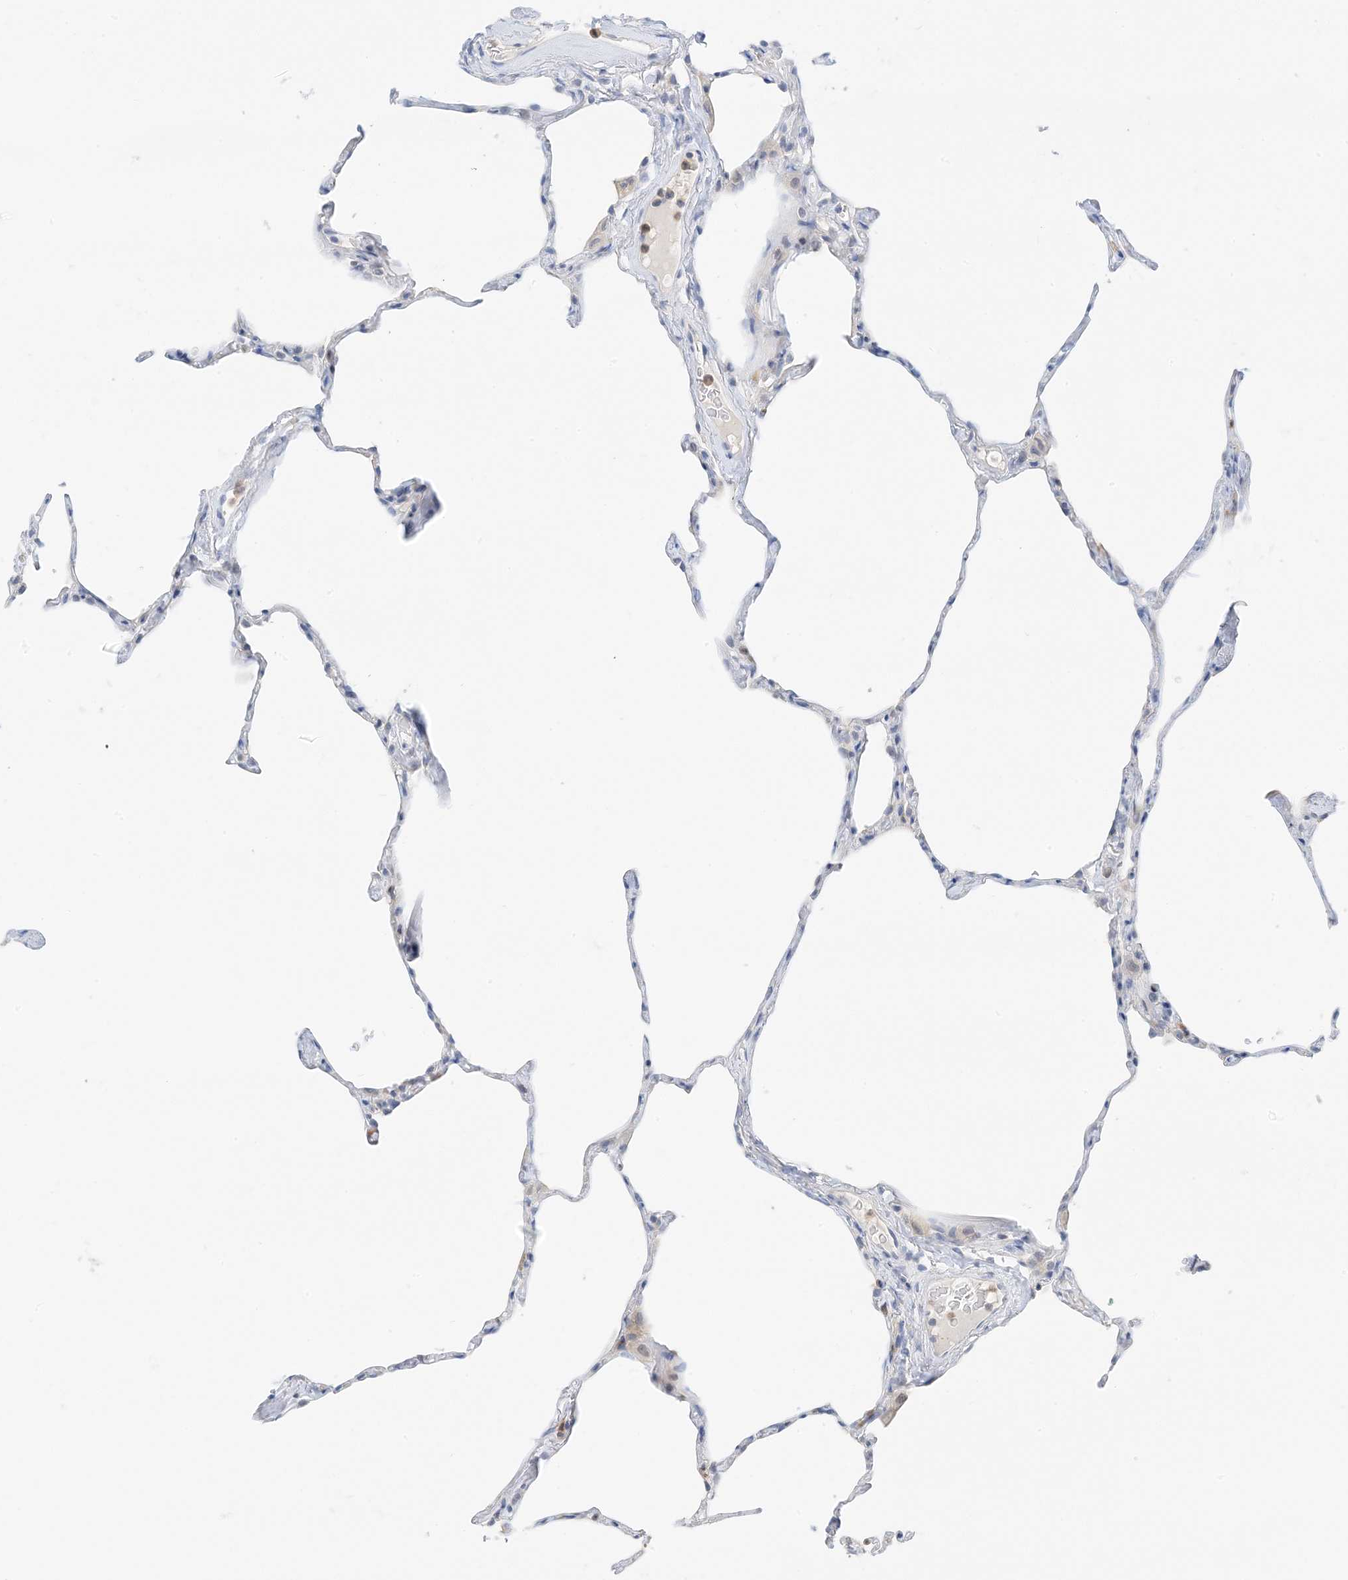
{"staining": {"intensity": "negative", "quantity": "none", "location": "none"}, "tissue": "lung", "cell_type": "Alveolar cells", "image_type": "normal", "snomed": [{"axis": "morphology", "description": "Normal tissue, NOS"}, {"axis": "topography", "description": "Lung"}], "caption": "An IHC micrograph of unremarkable lung is shown. There is no staining in alveolar cells of lung. The staining was performed using DAB to visualize the protein expression in brown, while the nuclei were stained in blue with hematoxylin (Magnification: 20x).", "gene": "KIFBP", "patient": {"sex": "male", "age": 65}}